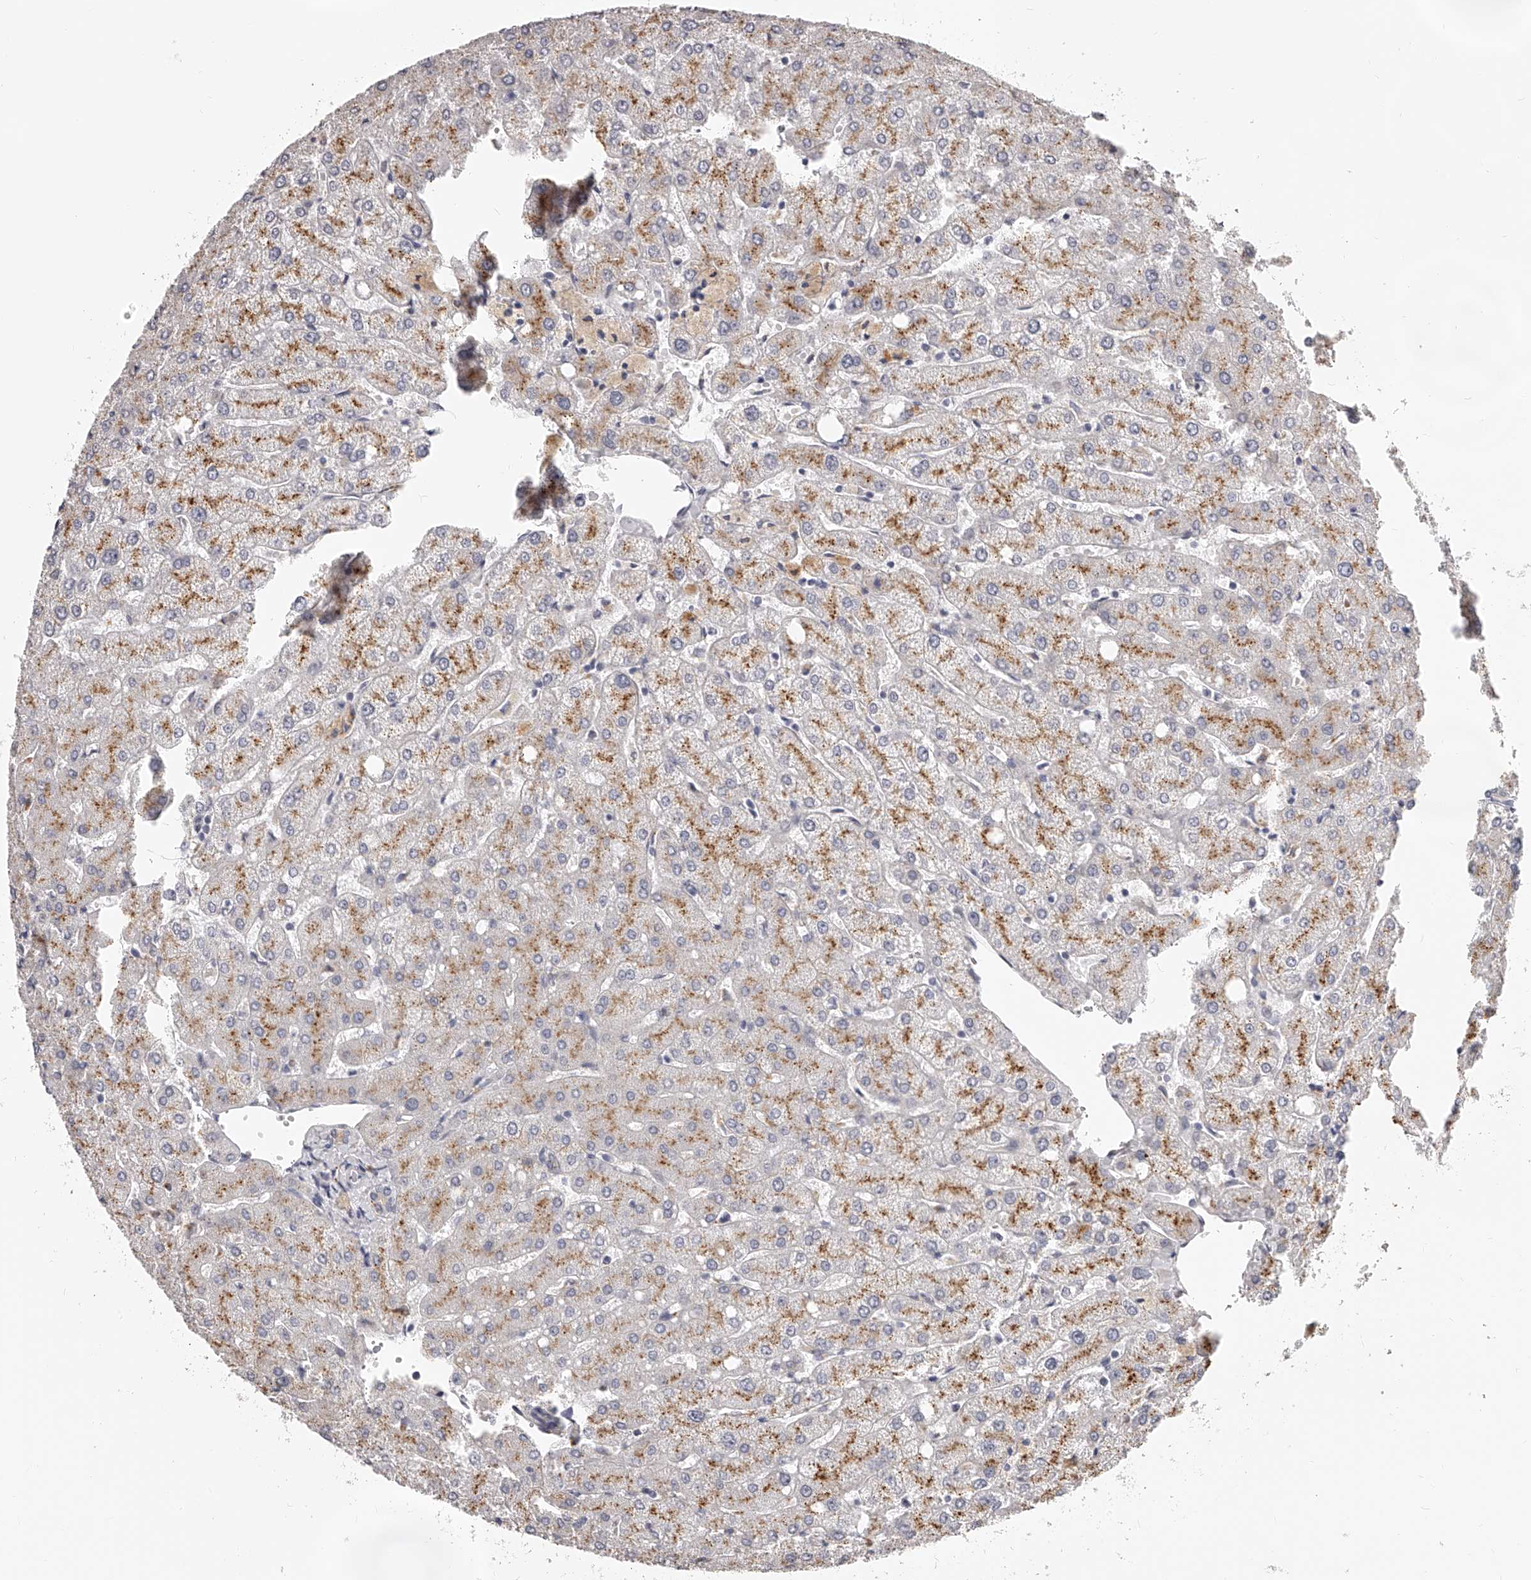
{"staining": {"intensity": "negative", "quantity": "none", "location": "none"}, "tissue": "liver", "cell_type": "Cholangiocytes", "image_type": "normal", "snomed": [{"axis": "morphology", "description": "Normal tissue, NOS"}, {"axis": "topography", "description": "Liver"}], "caption": "Photomicrograph shows no protein positivity in cholangiocytes of benign liver.", "gene": "DMRT1", "patient": {"sex": "female", "age": 54}}